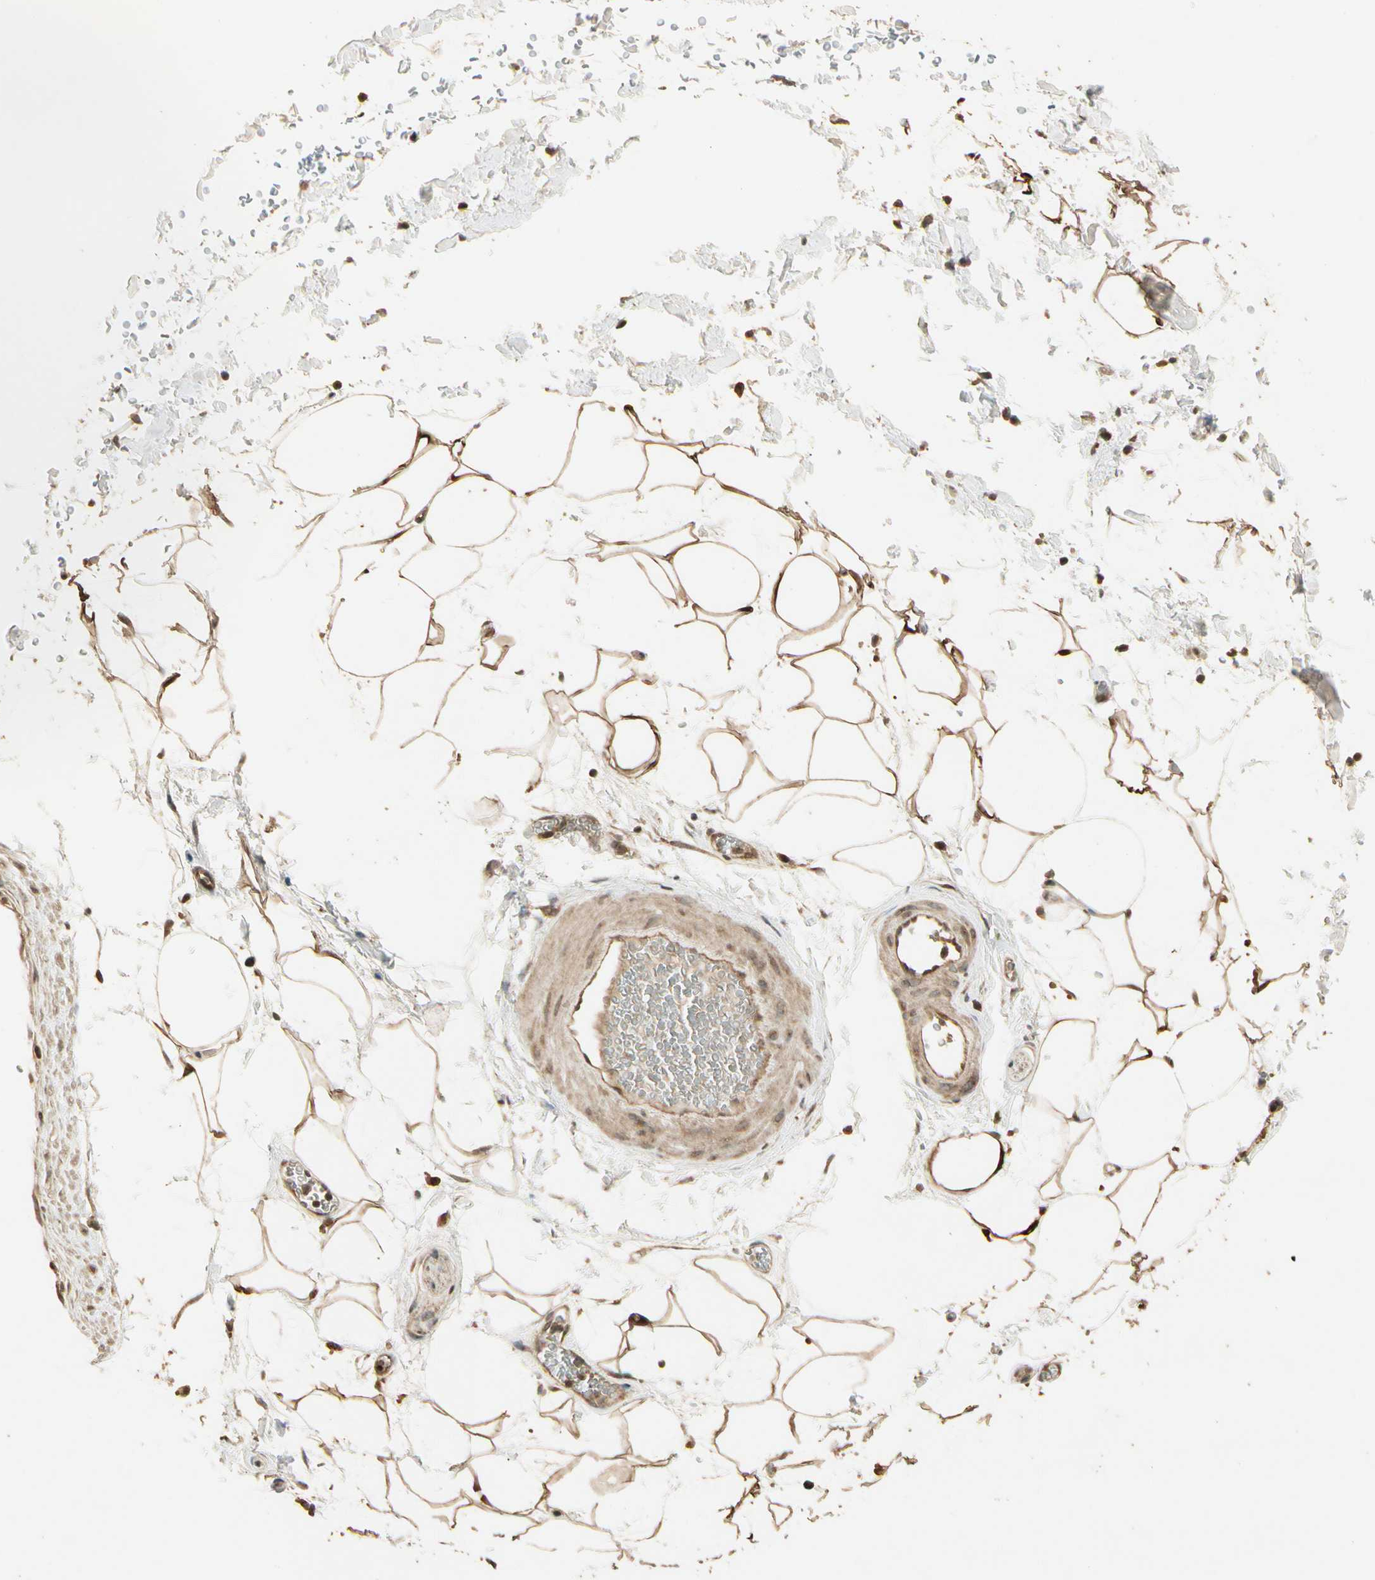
{"staining": {"intensity": "strong", "quantity": ">75%", "location": "cytoplasmic/membranous"}, "tissue": "adipose tissue", "cell_type": "Adipocytes", "image_type": "normal", "snomed": [{"axis": "morphology", "description": "Normal tissue, NOS"}, {"axis": "topography", "description": "Soft tissue"}], "caption": "This micrograph exhibits immunohistochemistry staining of unremarkable adipose tissue, with high strong cytoplasmic/membranous expression in about >75% of adipocytes.", "gene": "GLUL", "patient": {"sex": "male", "age": 72}}